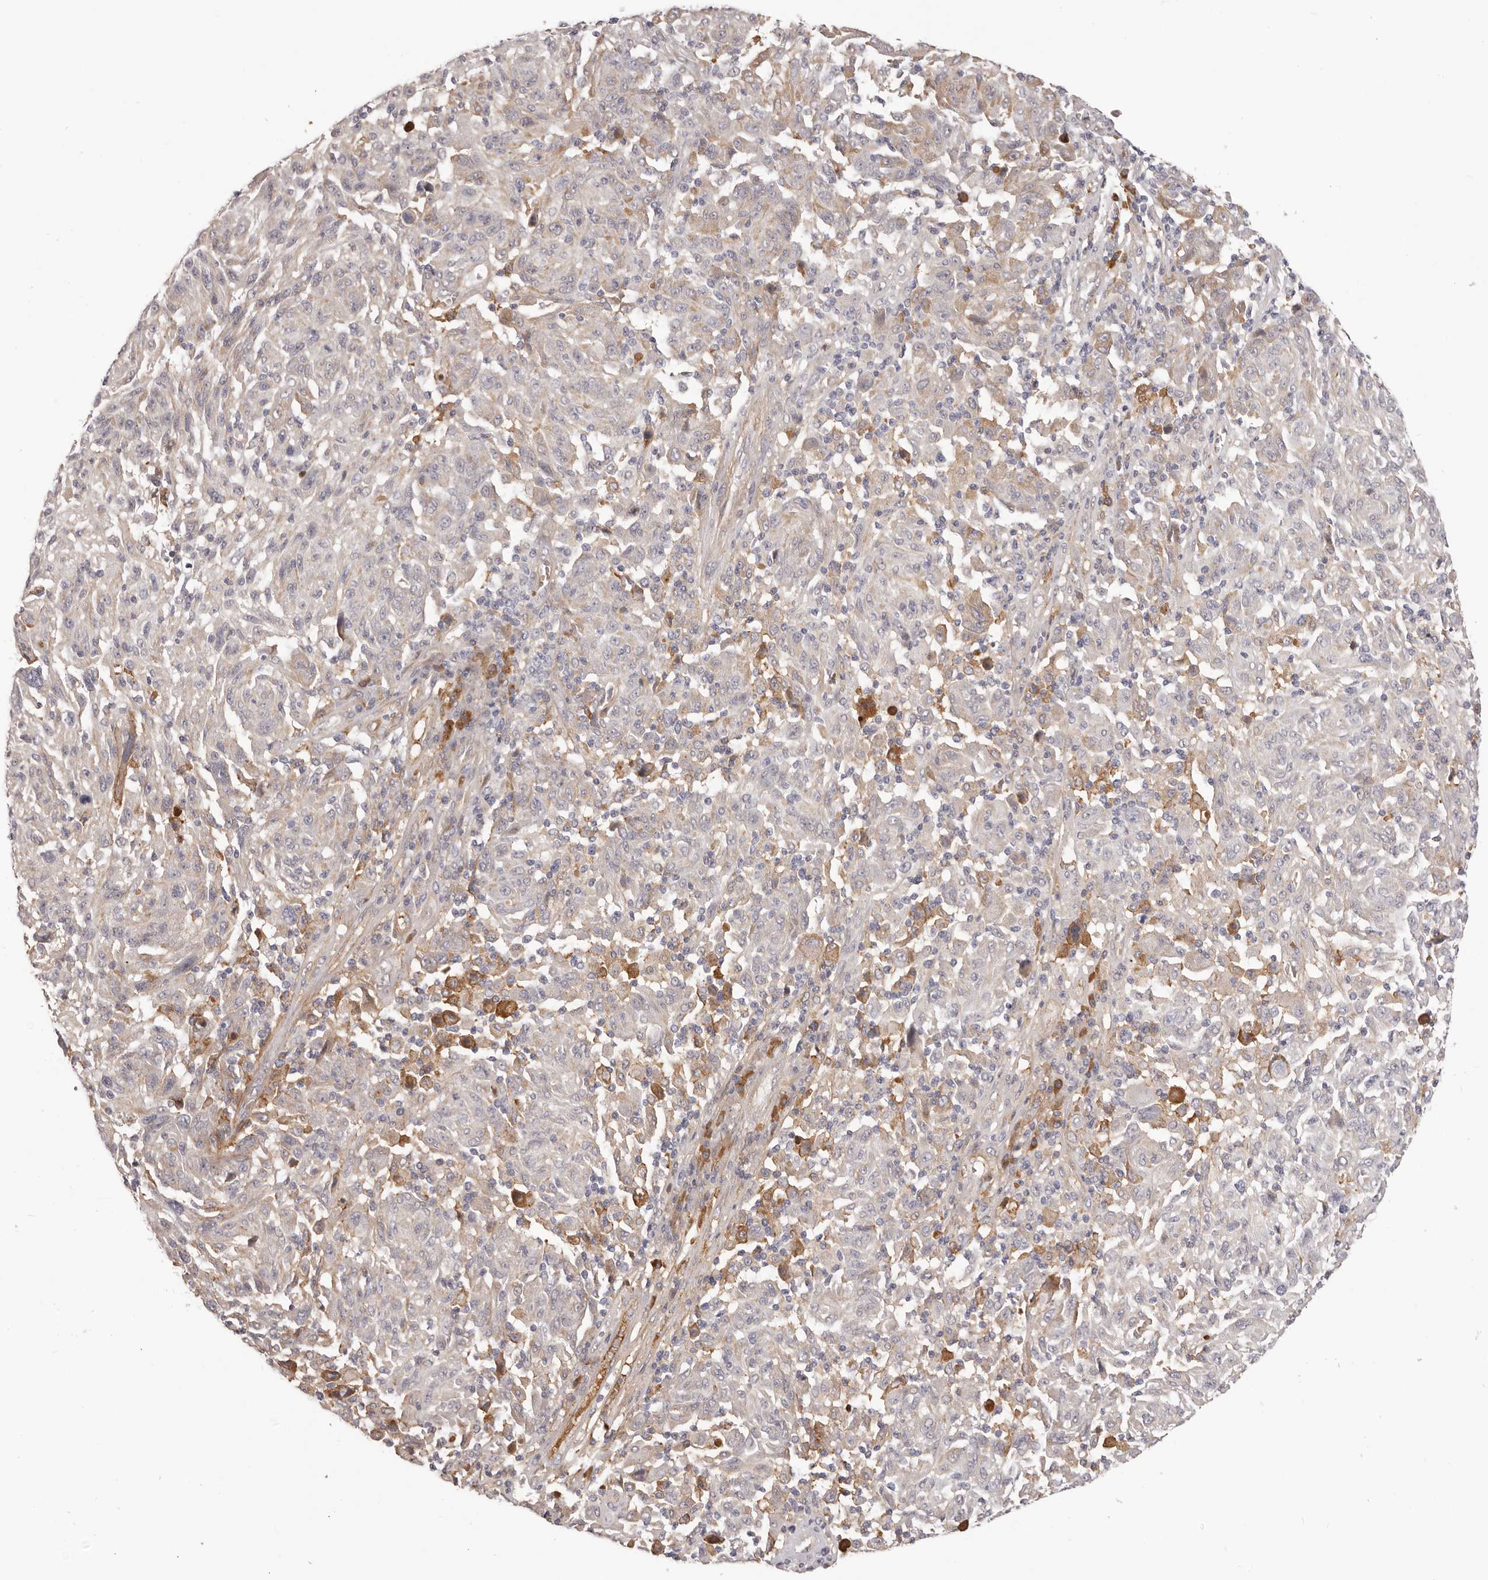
{"staining": {"intensity": "negative", "quantity": "none", "location": "none"}, "tissue": "melanoma", "cell_type": "Tumor cells", "image_type": "cancer", "snomed": [{"axis": "morphology", "description": "Malignant melanoma, NOS"}, {"axis": "topography", "description": "Skin"}], "caption": "This is an immunohistochemistry (IHC) histopathology image of human melanoma. There is no expression in tumor cells.", "gene": "OTUD3", "patient": {"sex": "male", "age": 53}}